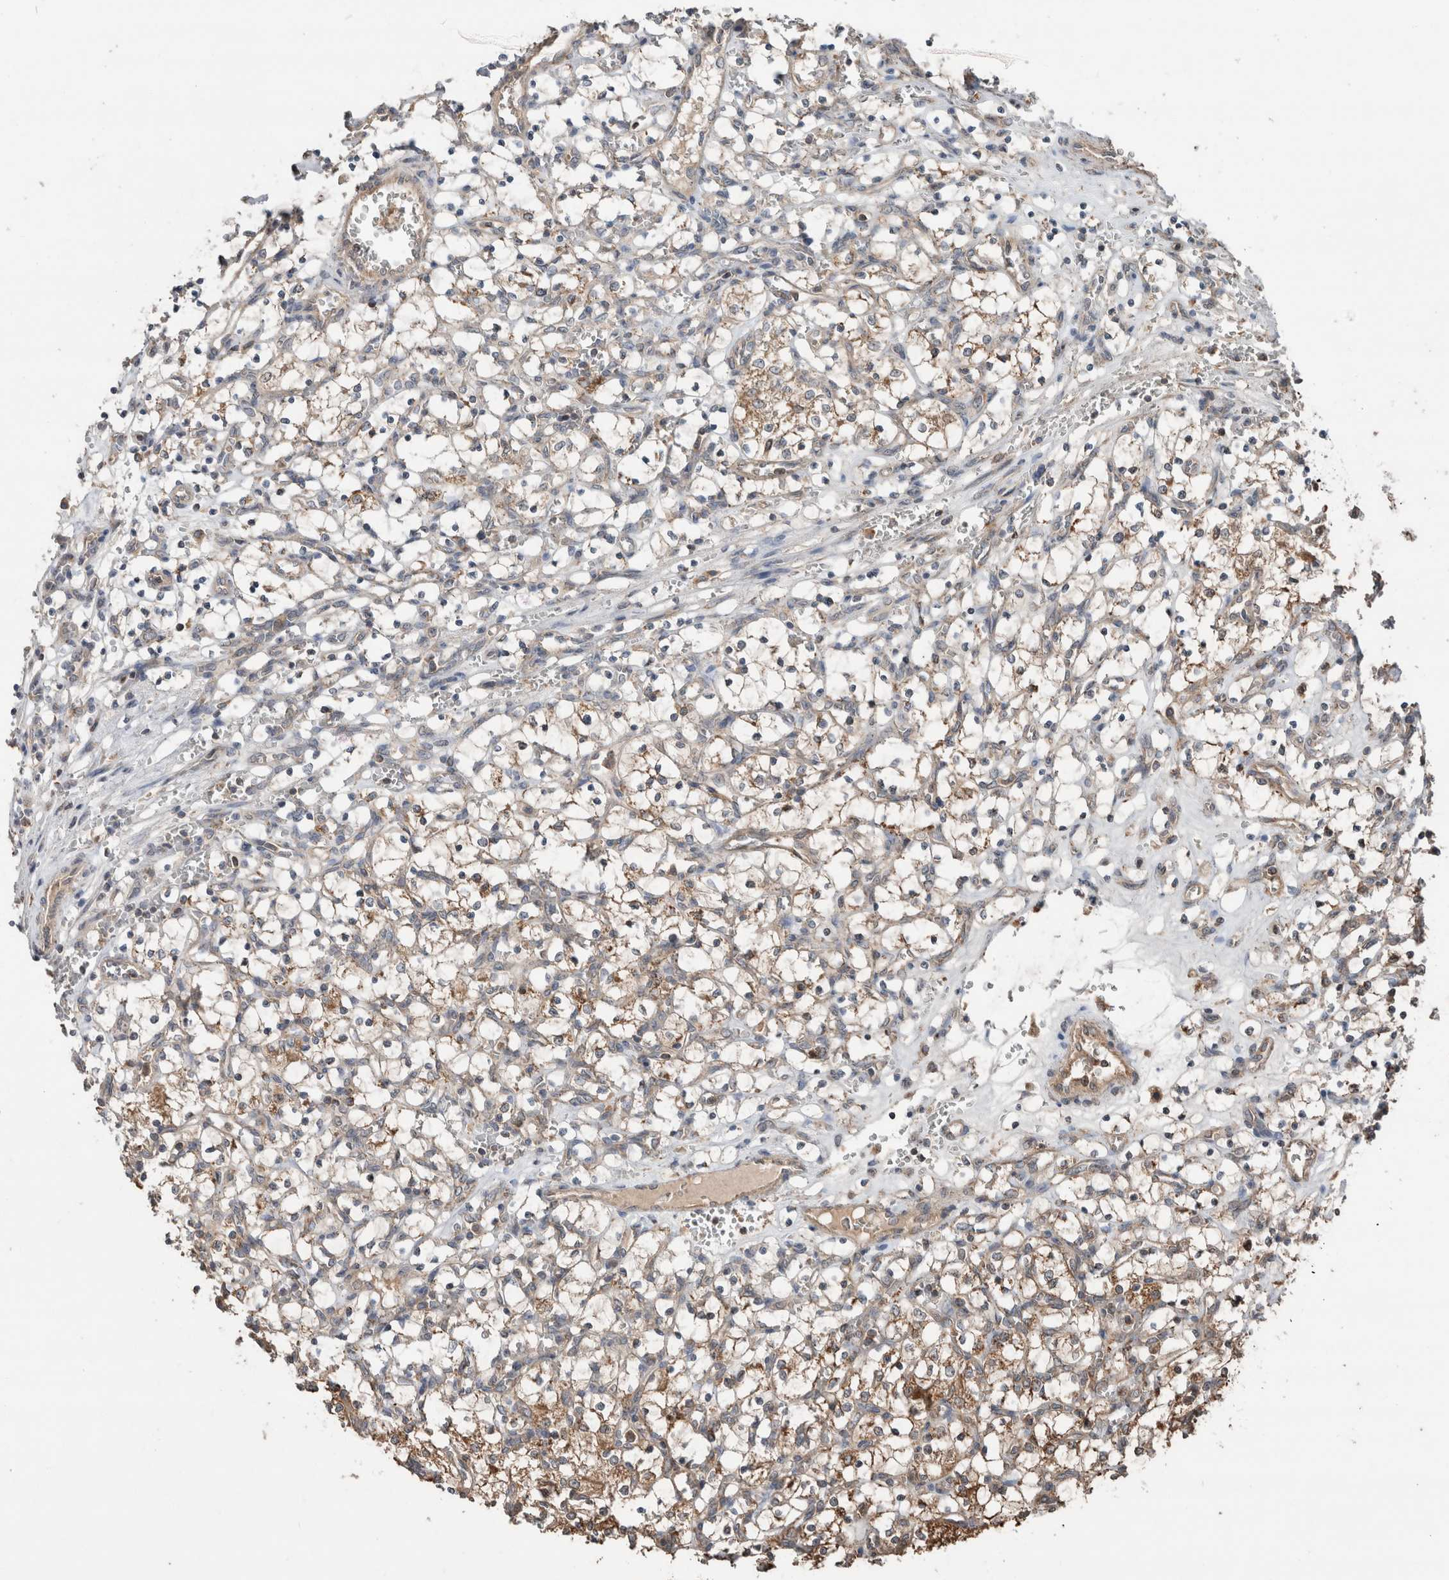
{"staining": {"intensity": "weak", "quantity": "<25%", "location": "cytoplasmic/membranous"}, "tissue": "renal cancer", "cell_type": "Tumor cells", "image_type": "cancer", "snomed": [{"axis": "morphology", "description": "Adenocarcinoma, NOS"}, {"axis": "topography", "description": "Kidney"}], "caption": "This is an immunohistochemistry micrograph of renal adenocarcinoma. There is no positivity in tumor cells.", "gene": "KLK14", "patient": {"sex": "female", "age": 69}}